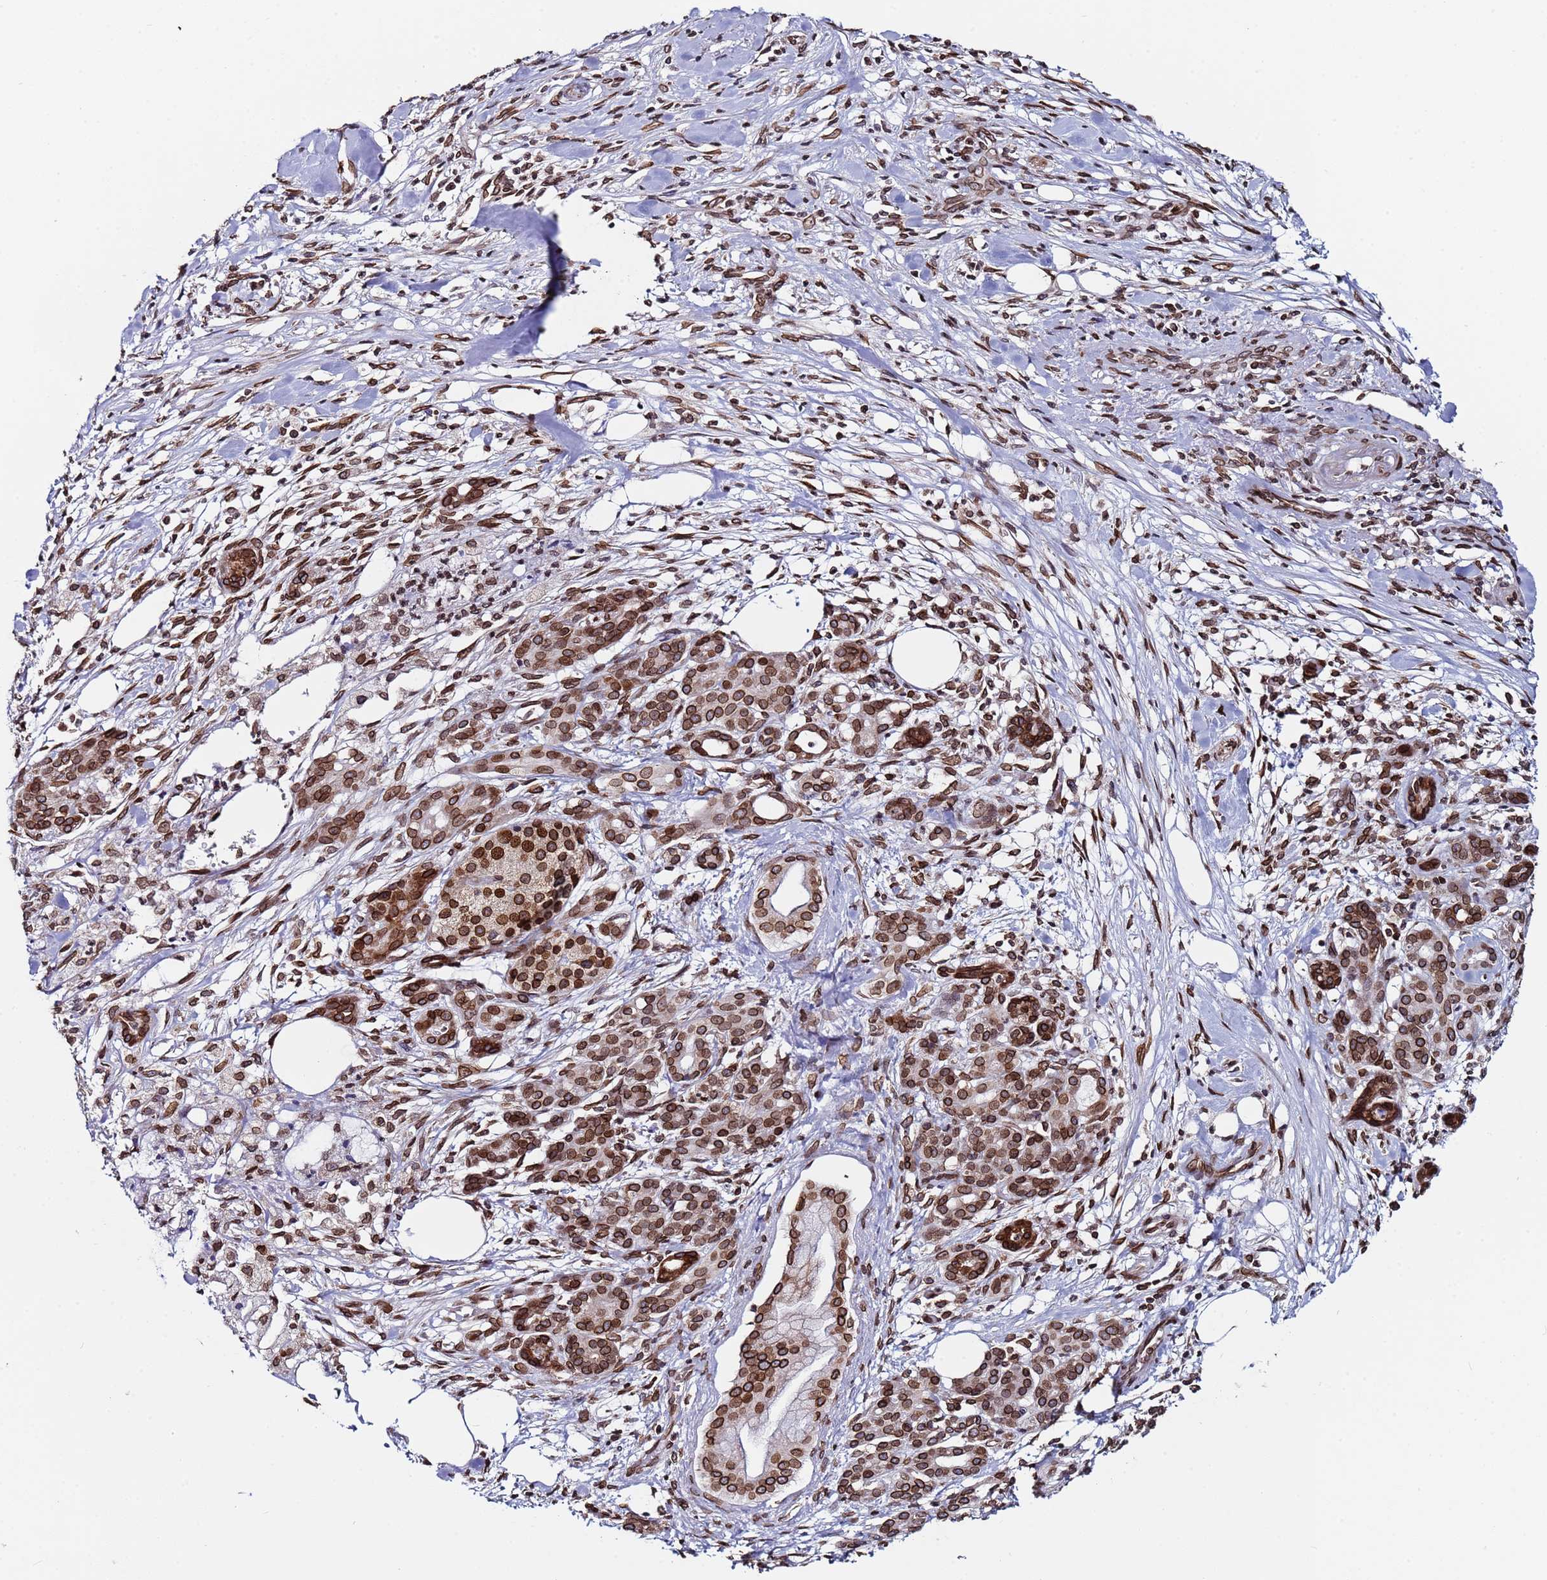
{"staining": {"intensity": "strong", "quantity": ">75%", "location": "cytoplasmic/membranous,nuclear"}, "tissue": "pancreatic cancer", "cell_type": "Tumor cells", "image_type": "cancer", "snomed": [{"axis": "morphology", "description": "Adenocarcinoma, NOS"}, {"axis": "topography", "description": "Pancreas"}], "caption": "Human adenocarcinoma (pancreatic) stained with a brown dye displays strong cytoplasmic/membranous and nuclear positive expression in about >75% of tumor cells.", "gene": "TOR1AIP1", "patient": {"sex": "female", "age": 66}}